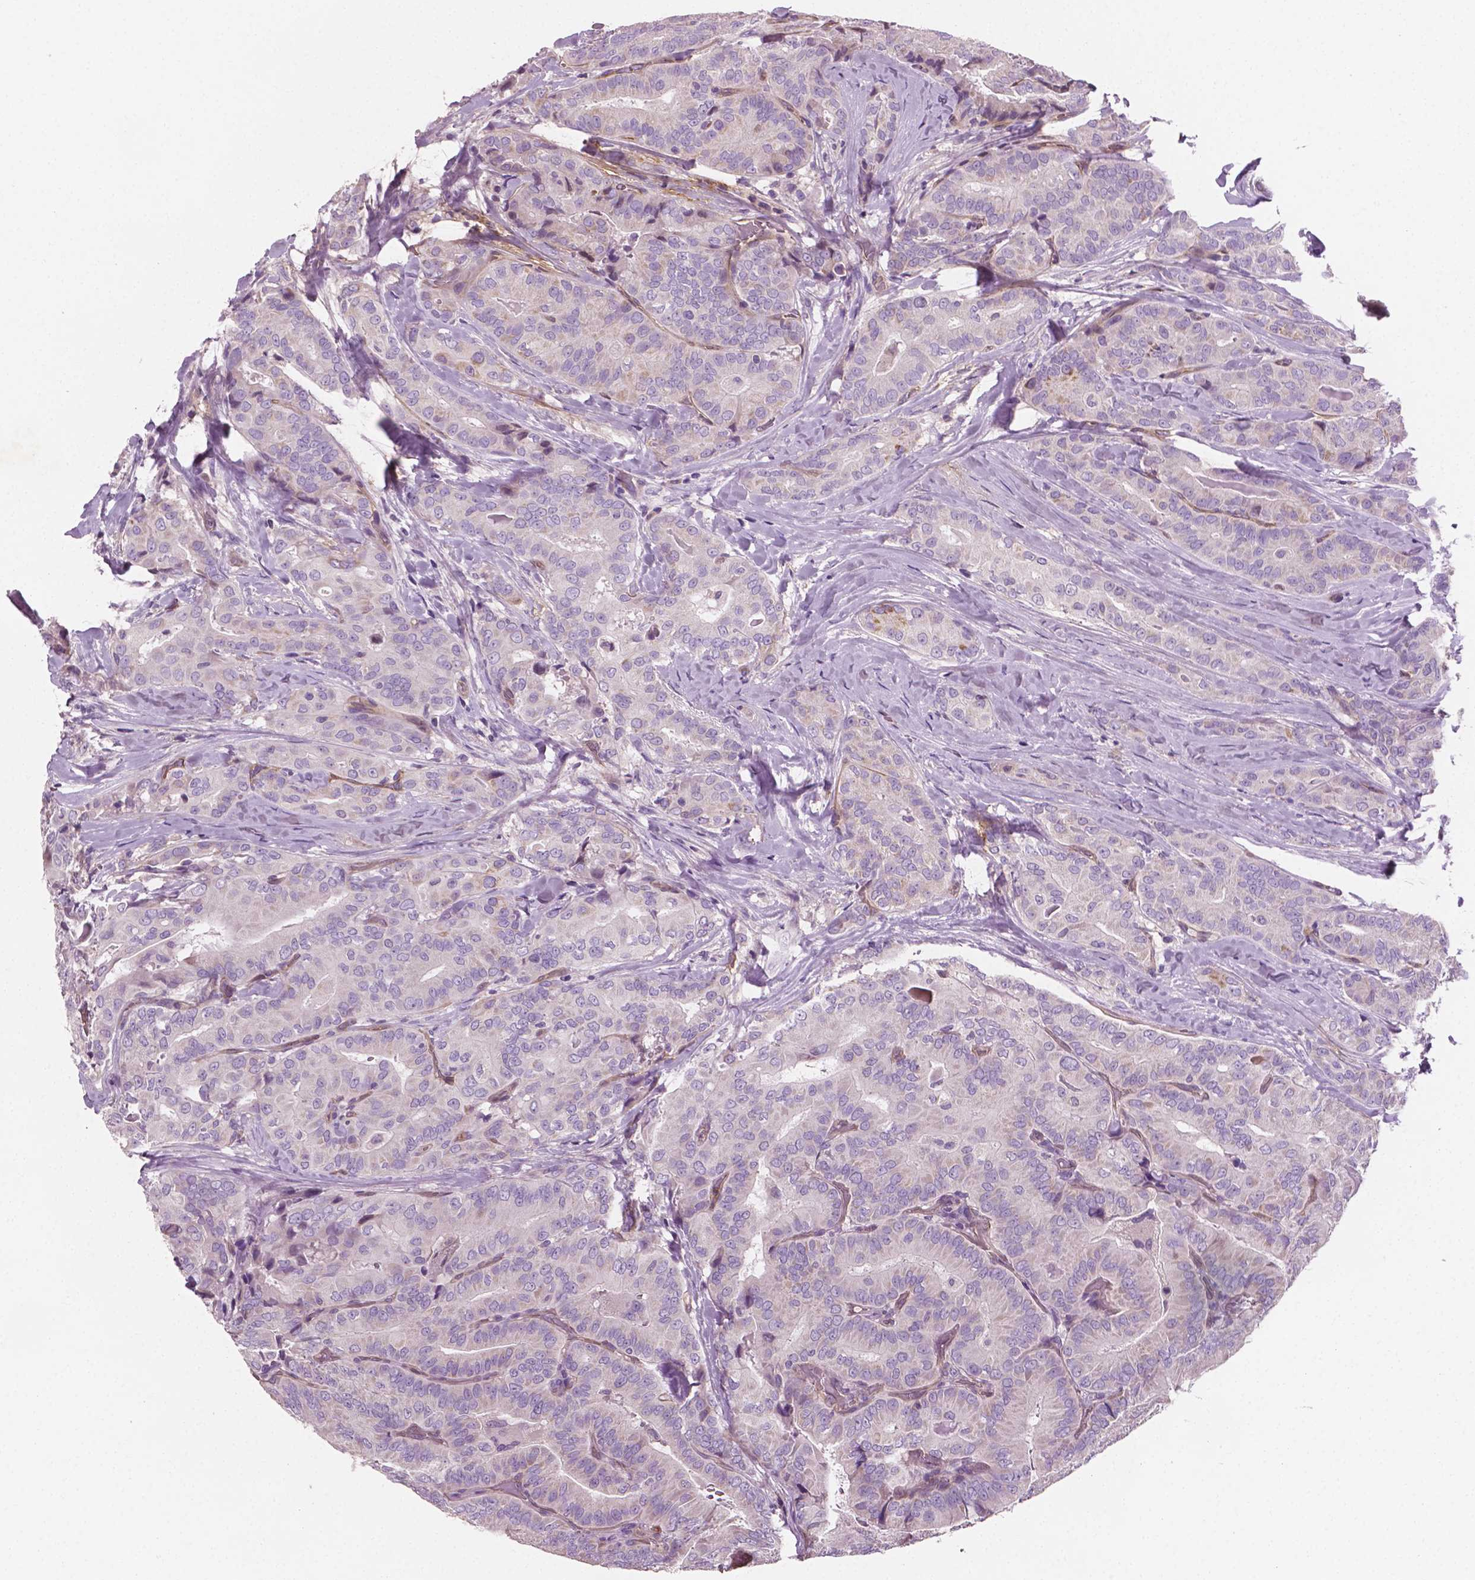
{"staining": {"intensity": "negative", "quantity": "none", "location": "none"}, "tissue": "thyroid cancer", "cell_type": "Tumor cells", "image_type": "cancer", "snomed": [{"axis": "morphology", "description": "Papillary adenocarcinoma, NOS"}, {"axis": "topography", "description": "Thyroid gland"}], "caption": "IHC of thyroid cancer (papillary adenocarcinoma) demonstrates no expression in tumor cells.", "gene": "PTX3", "patient": {"sex": "male", "age": 61}}